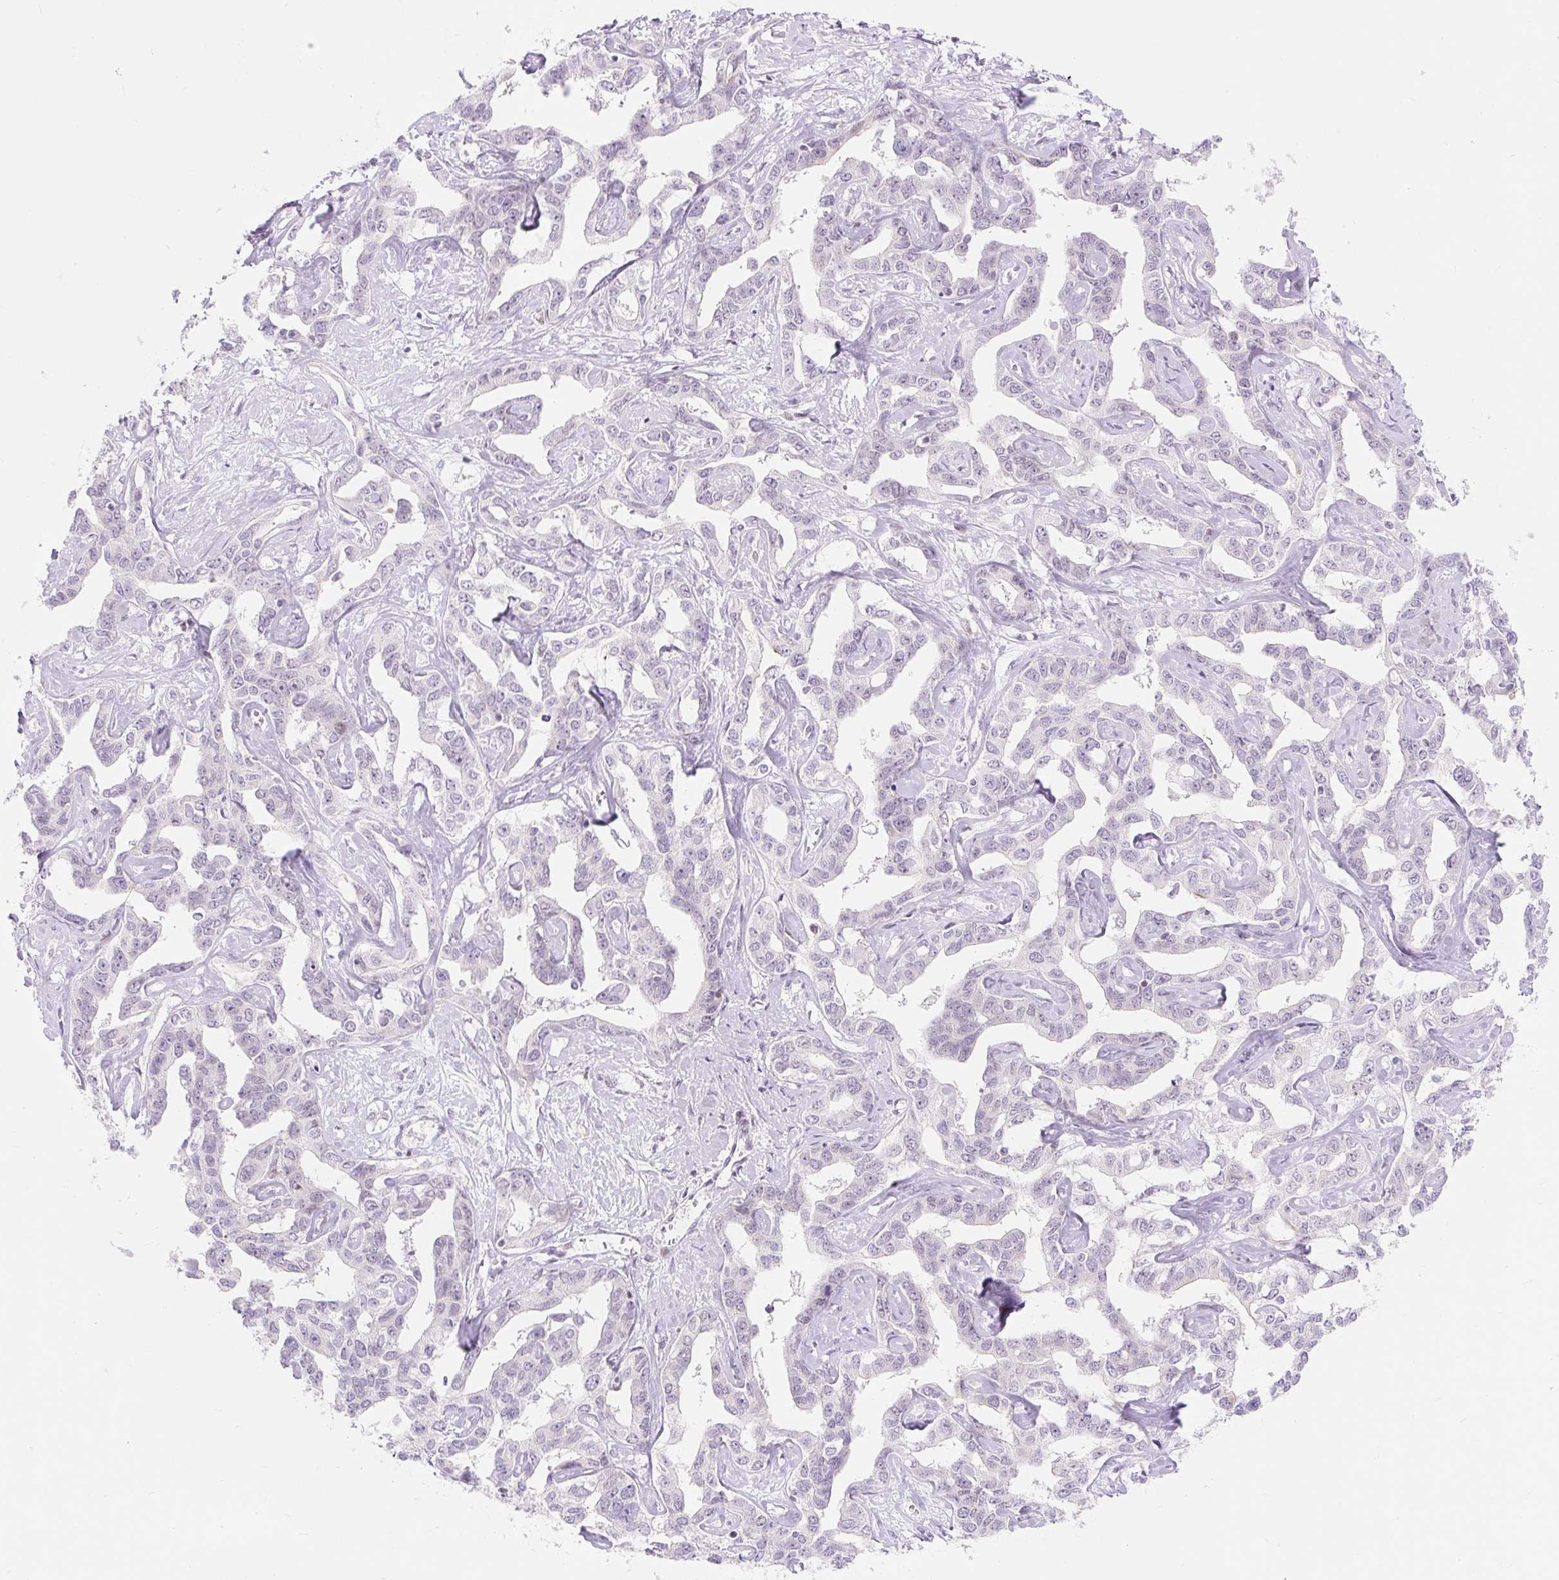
{"staining": {"intensity": "negative", "quantity": "none", "location": "none"}, "tissue": "liver cancer", "cell_type": "Tumor cells", "image_type": "cancer", "snomed": [{"axis": "morphology", "description": "Cholangiocarcinoma"}, {"axis": "topography", "description": "Liver"}], "caption": "Liver cancer stained for a protein using immunohistochemistry displays no positivity tumor cells.", "gene": "H2BW1", "patient": {"sex": "male", "age": 59}}